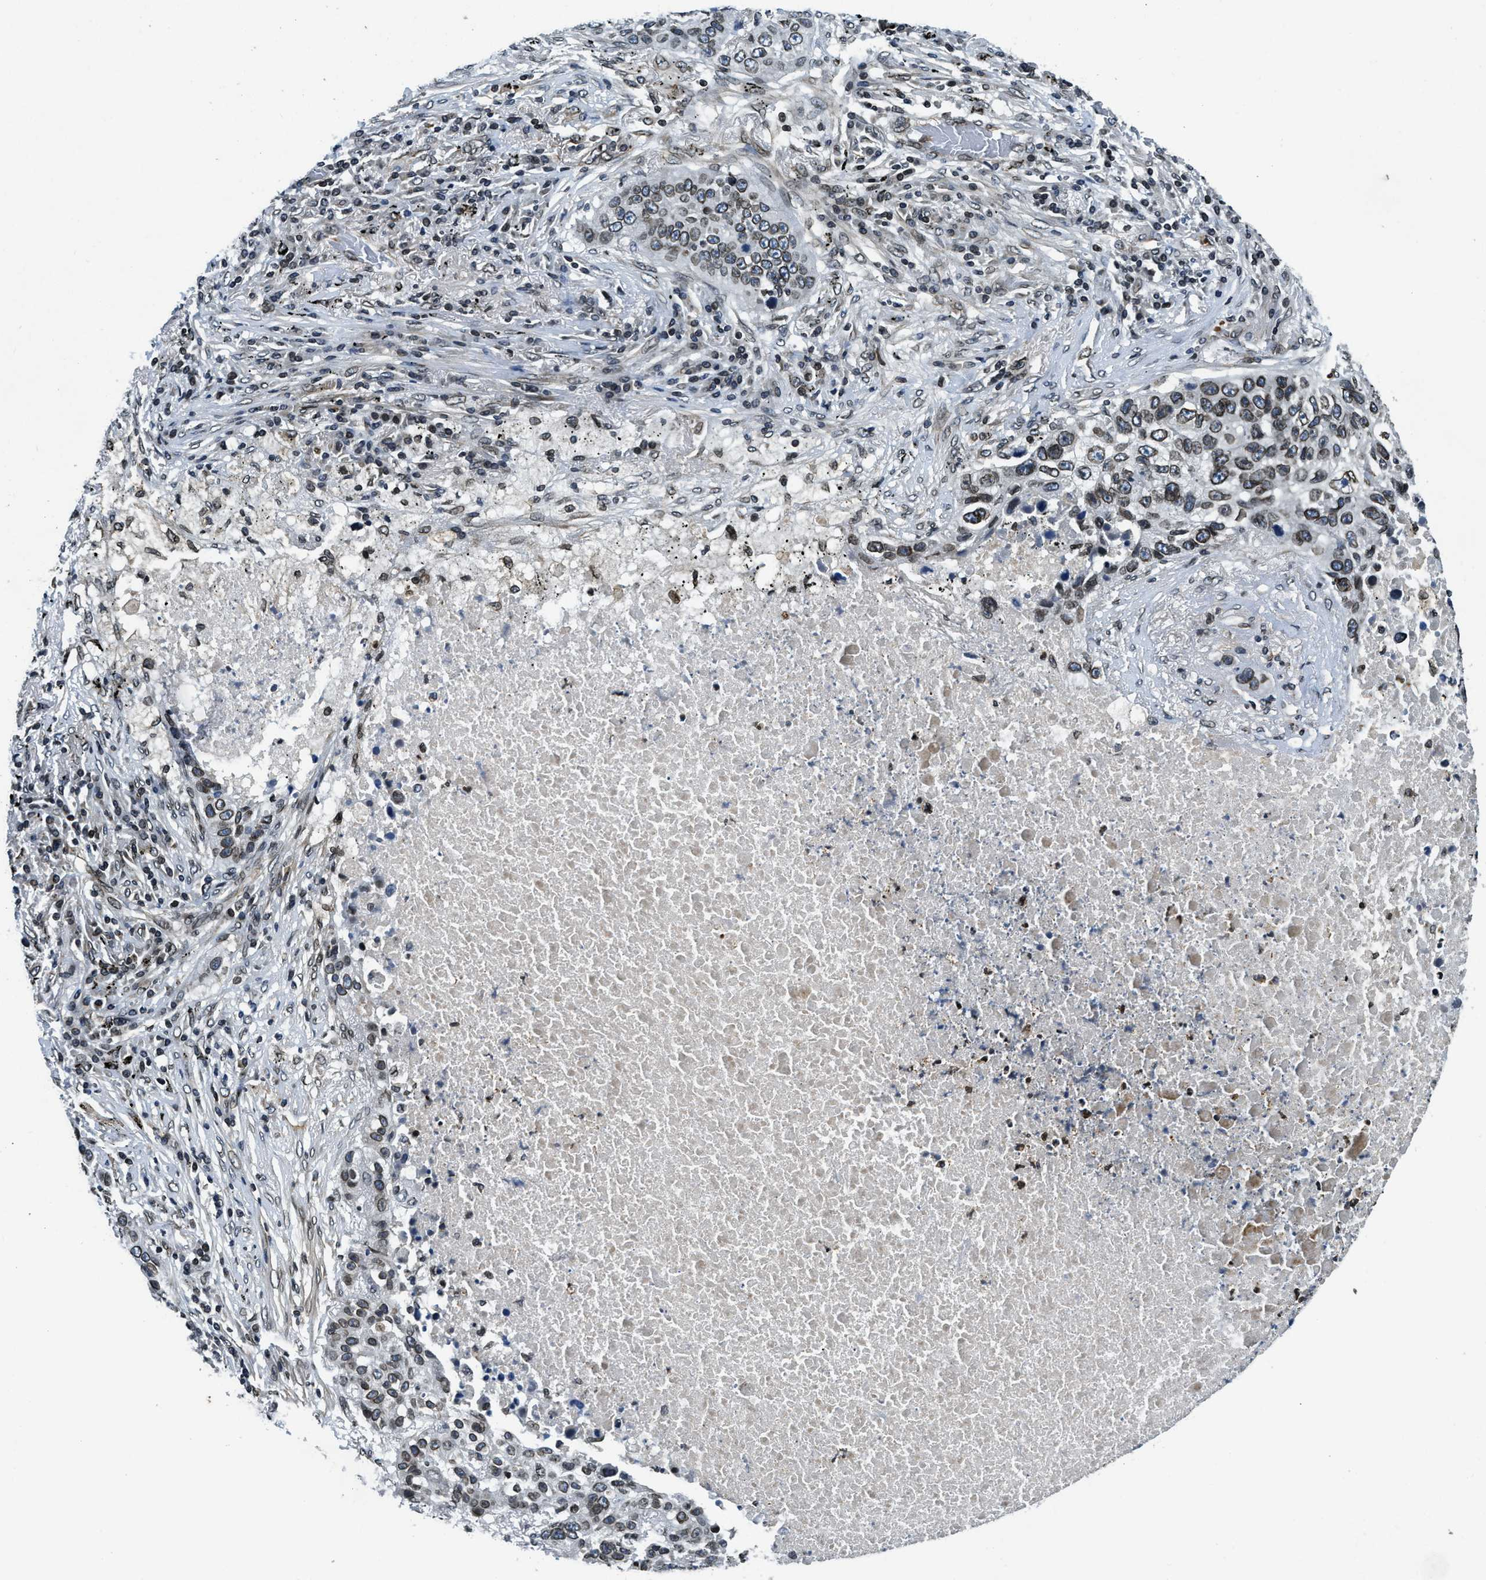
{"staining": {"intensity": "moderate", "quantity": ">75%", "location": "cytoplasmic/membranous,nuclear"}, "tissue": "lung cancer", "cell_type": "Tumor cells", "image_type": "cancer", "snomed": [{"axis": "morphology", "description": "Squamous cell carcinoma, NOS"}, {"axis": "topography", "description": "Lung"}], "caption": "High-power microscopy captured an immunohistochemistry histopathology image of lung cancer, revealing moderate cytoplasmic/membranous and nuclear expression in about >75% of tumor cells. (brown staining indicates protein expression, while blue staining denotes nuclei).", "gene": "ZC3HC1", "patient": {"sex": "male", "age": 57}}